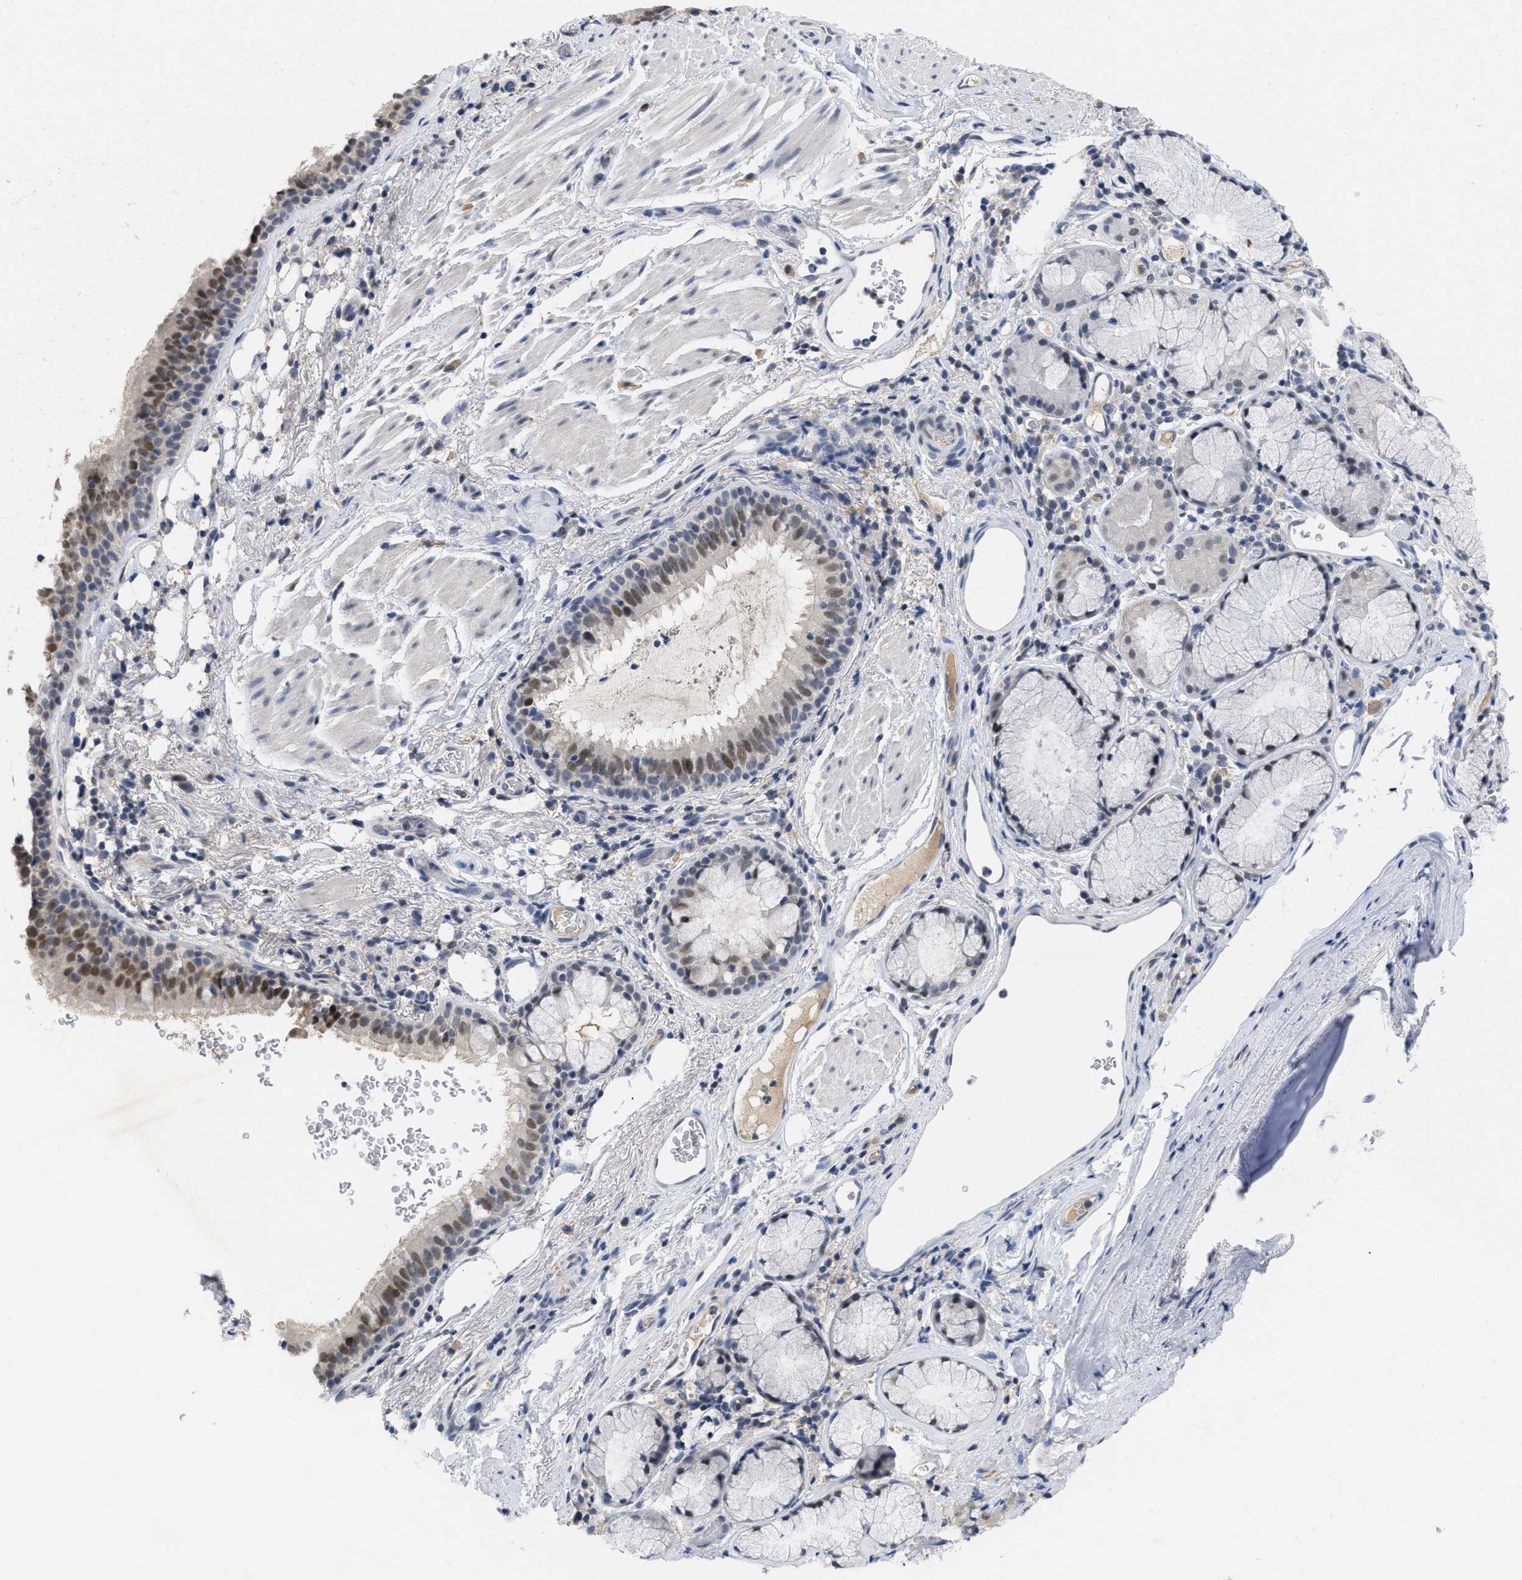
{"staining": {"intensity": "moderate", "quantity": "25%-75%", "location": "nuclear"}, "tissue": "bronchus", "cell_type": "Respiratory epithelial cells", "image_type": "normal", "snomed": [{"axis": "morphology", "description": "Normal tissue, NOS"}, {"axis": "morphology", "description": "Inflammation, NOS"}, {"axis": "topography", "description": "Cartilage tissue"}, {"axis": "topography", "description": "Bronchus"}], "caption": "Bronchus stained with DAB IHC demonstrates medium levels of moderate nuclear expression in approximately 25%-75% of respiratory epithelial cells. The staining was performed using DAB to visualize the protein expression in brown, while the nuclei were stained in blue with hematoxylin (Magnification: 20x).", "gene": "GGNBP2", "patient": {"sex": "male", "age": 77}}